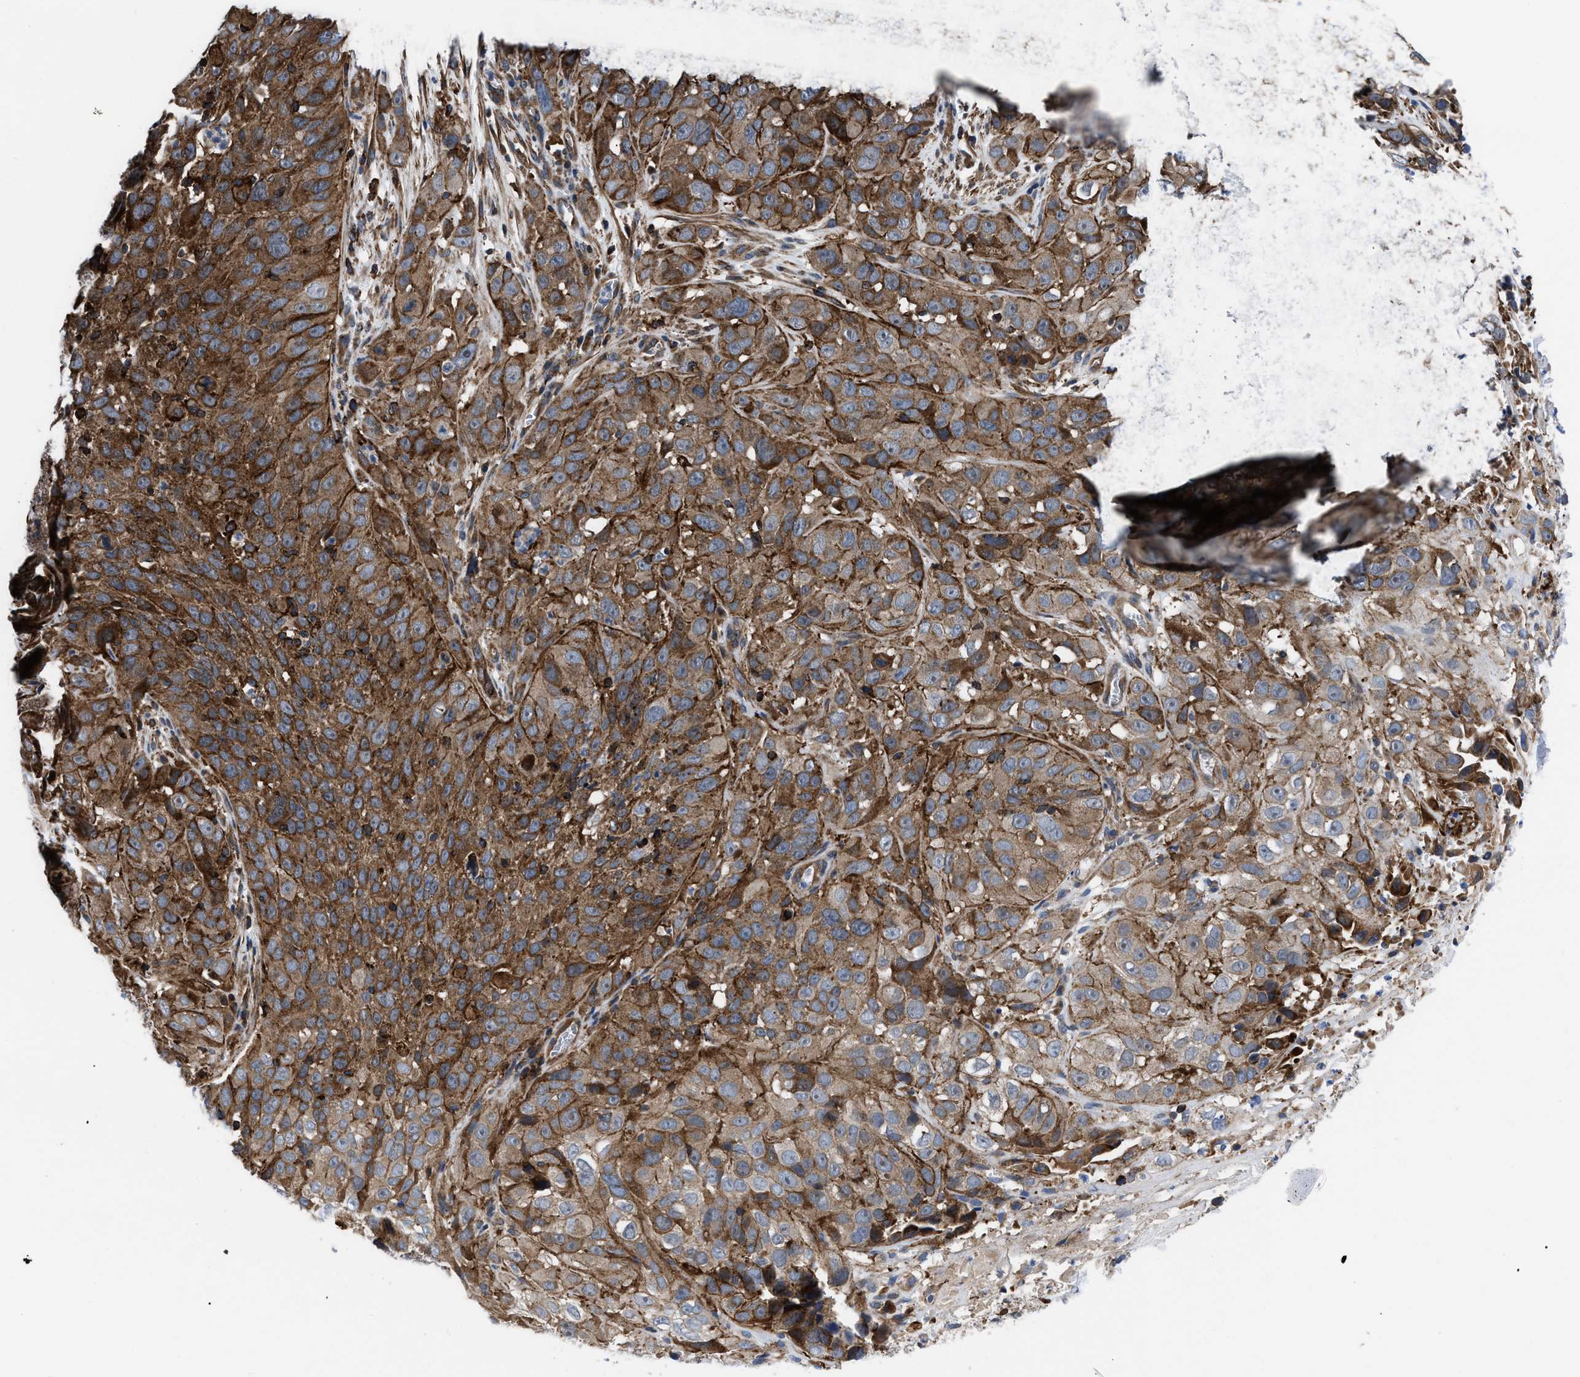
{"staining": {"intensity": "moderate", "quantity": ">75%", "location": "cytoplasmic/membranous"}, "tissue": "cervical cancer", "cell_type": "Tumor cells", "image_type": "cancer", "snomed": [{"axis": "morphology", "description": "Squamous cell carcinoma, NOS"}, {"axis": "topography", "description": "Cervix"}], "caption": "High-magnification brightfield microscopy of squamous cell carcinoma (cervical) stained with DAB (brown) and counterstained with hematoxylin (blue). tumor cells exhibit moderate cytoplasmic/membranous staining is present in about>75% of cells.", "gene": "SPAST", "patient": {"sex": "female", "age": 32}}